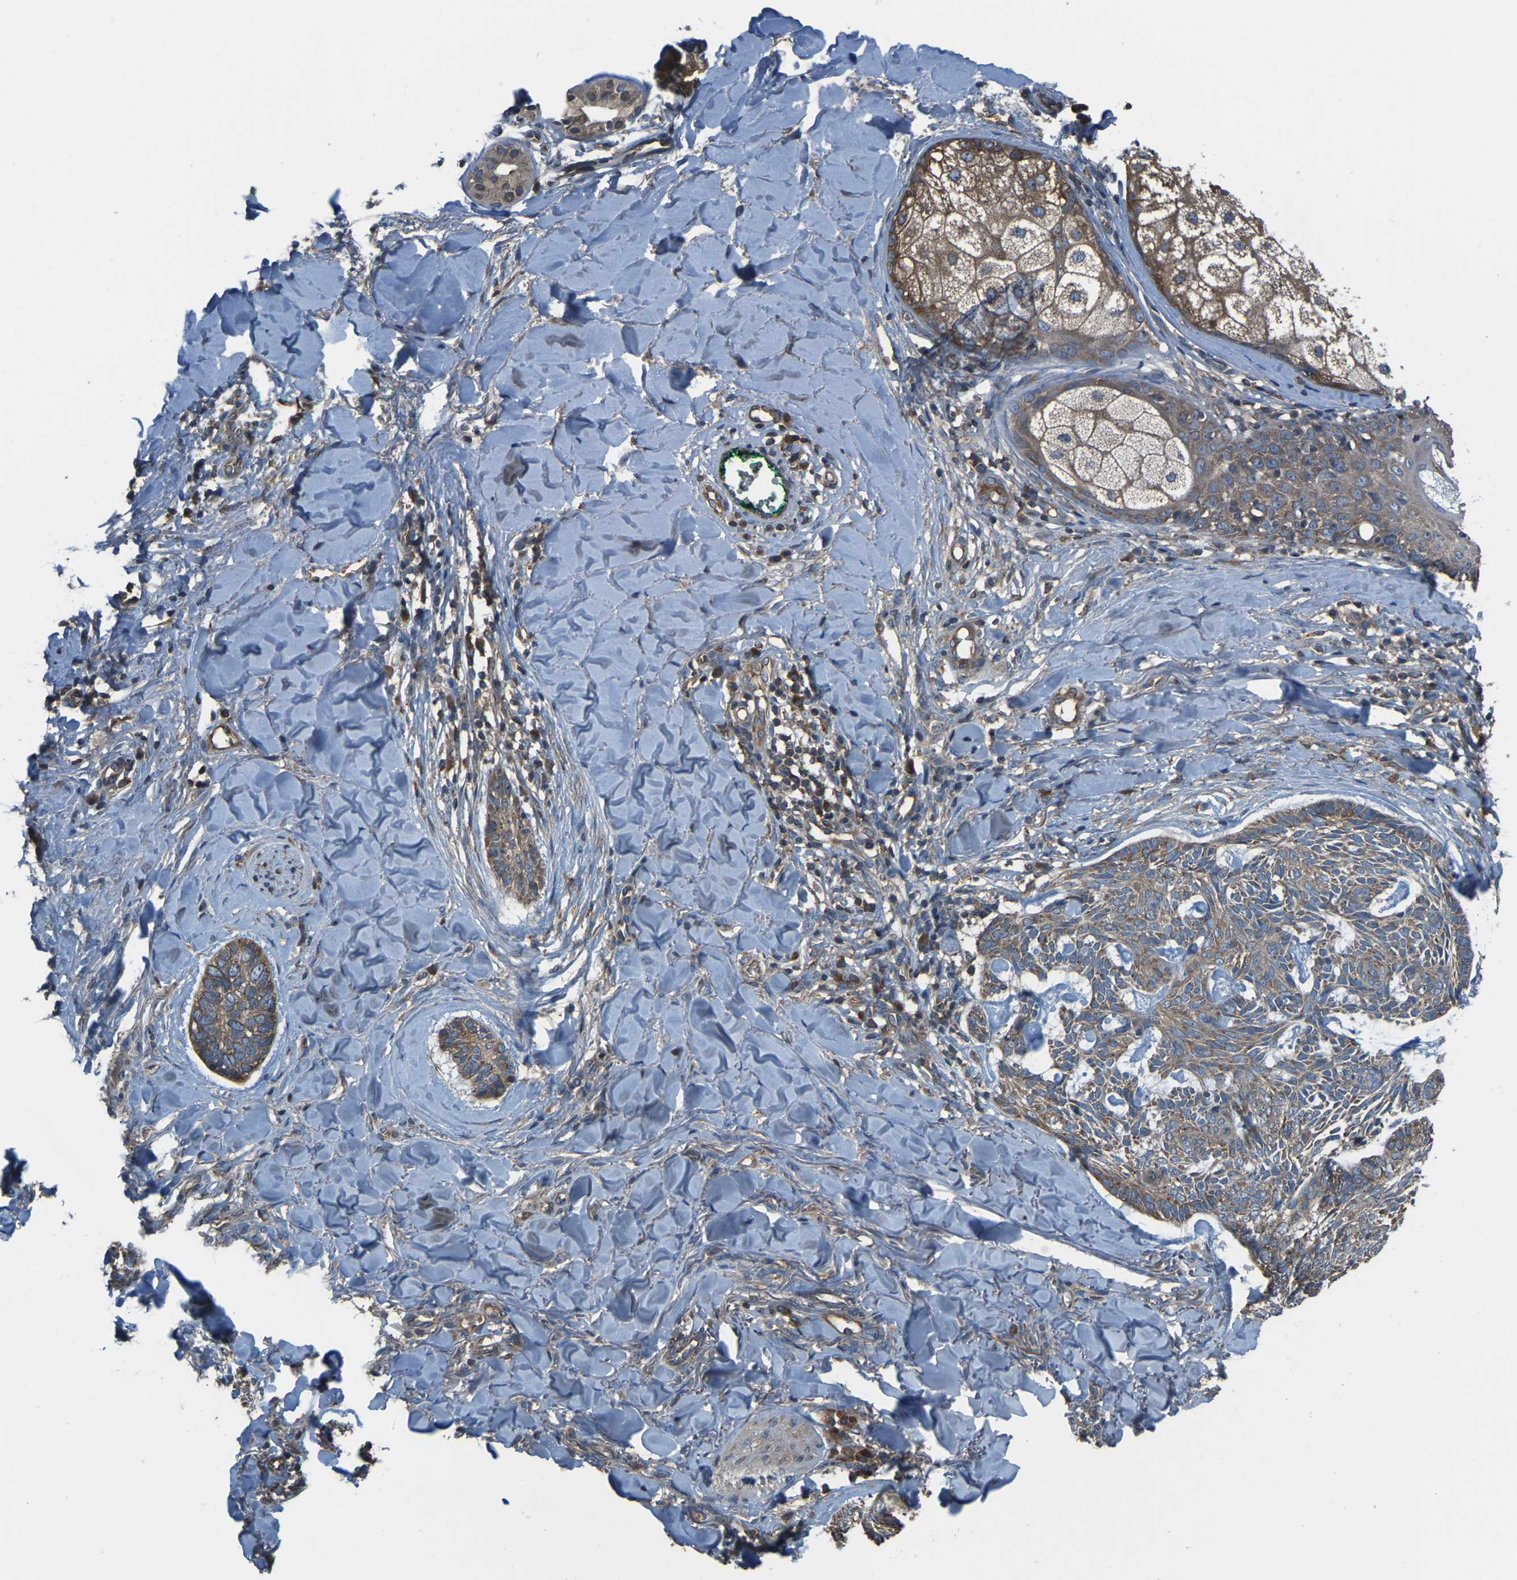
{"staining": {"intensity": "moderate", "quantity": ">75%", "location": "cytoplasmic/membranous"}, "tissue": "skin cancer", "cell_type": "Tumor cells", "image_type": "cancer", "snomed": [{"axis": "morphology", "description": "Basal cell carcinoma"}, {"axis": "topography", "description": "Skin"}], "caption": "About >75% of tumor cells in skin basal cell carcinoma exhibit moderate cytoplasmic/membranous protein expression as visualized by brown immunohistochemical staining.", "gene": "AIMP1", "patient": {"sex": "male", "age": 43}}